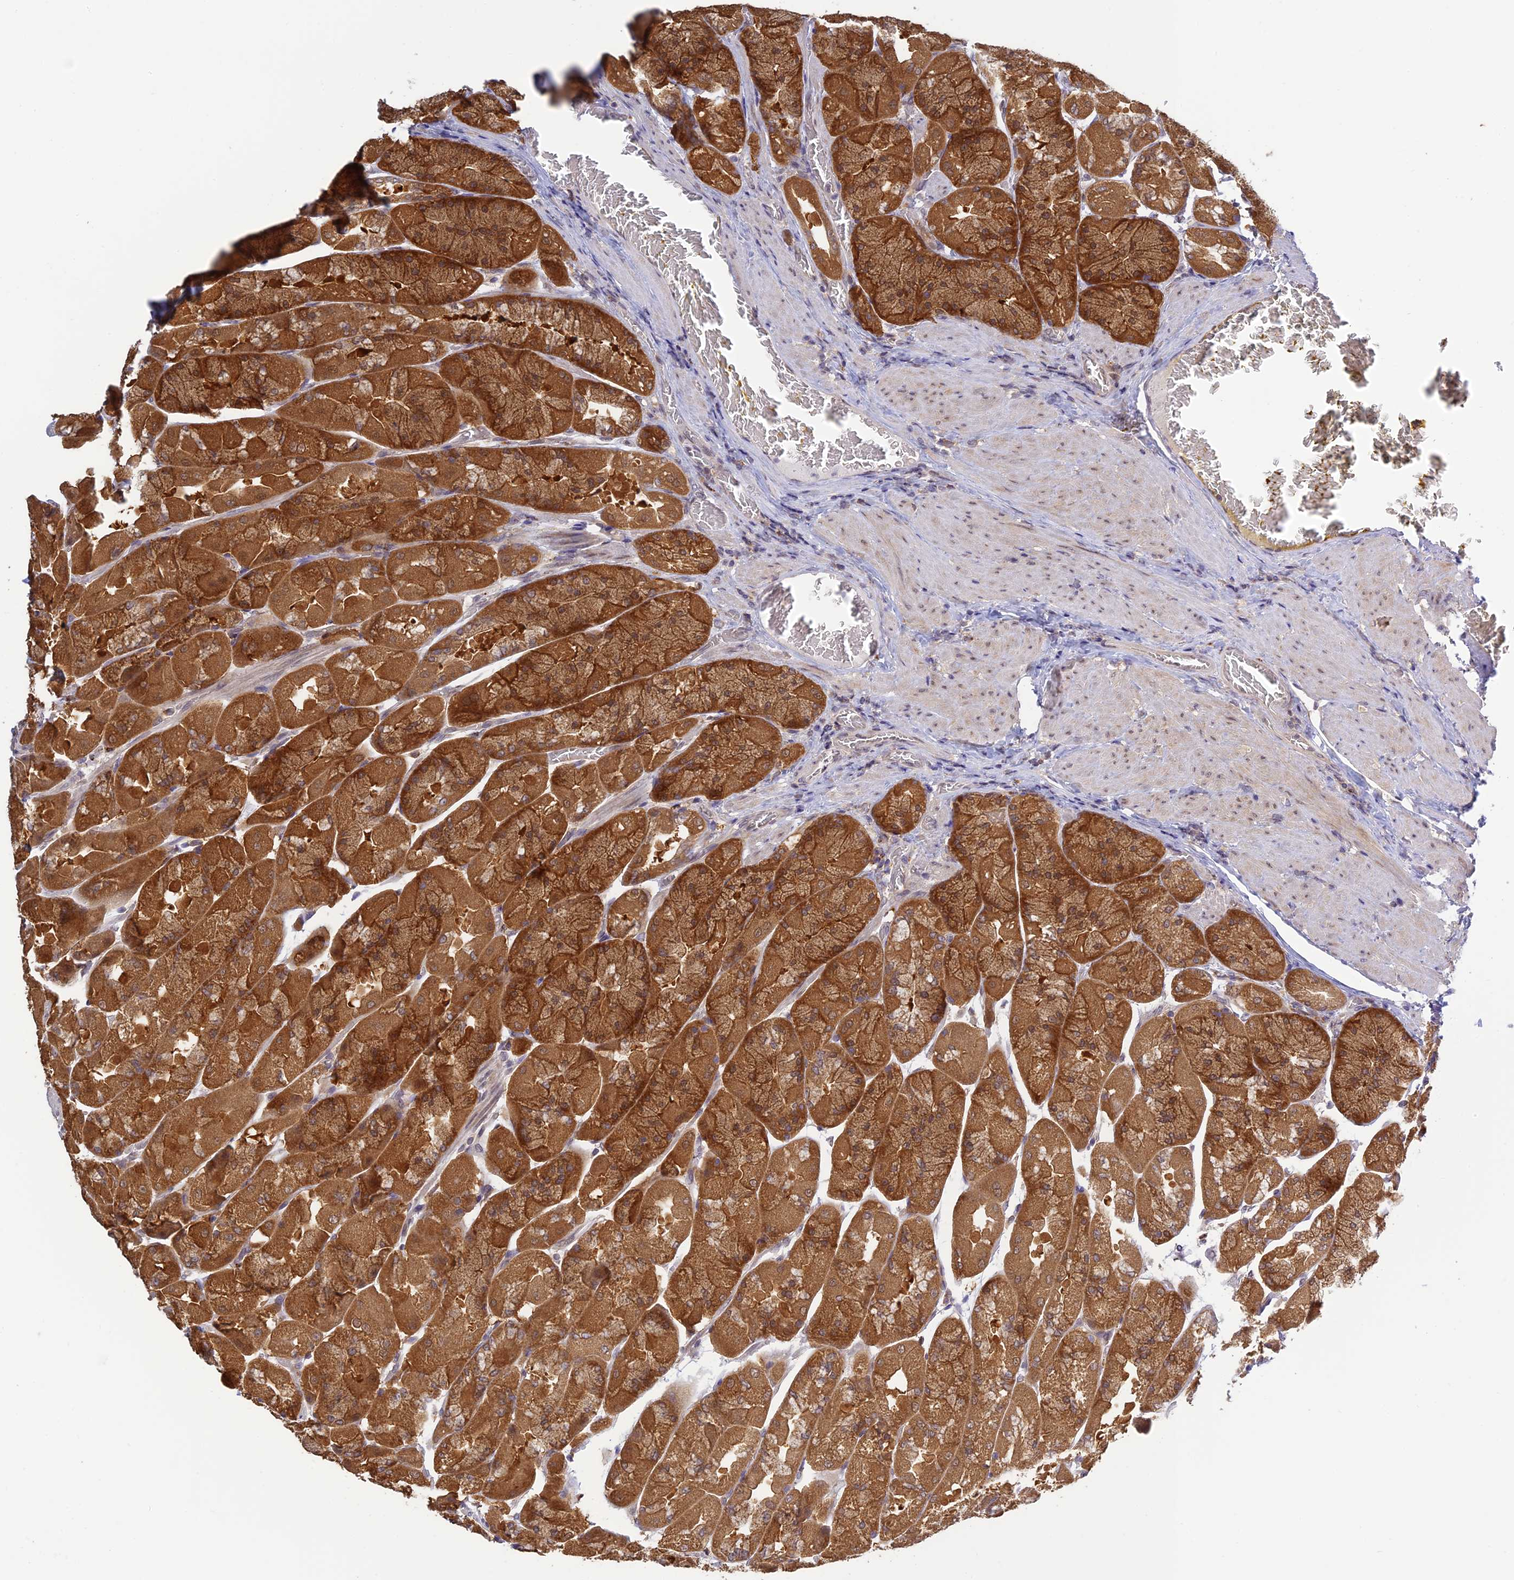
{"staining": {"intensity": "strong", "quantity": ">75%", "location": "cytoplasmic/membranous,nuclear"}, "tissue": "stomach", "cell_type": "Glandular cells", "image_type": "normal", "snomed": [{"axis": "morphology", "description": "Normal tissue, NOS"}, {"axis": "topography", "description": "Stomach"}], "caption": "This photomicrograph reveals immunohistochemistry (IHC) staining of benign stomach, with high strong cytoplasmic/membranous,nuclear staining in approximately >75% of glandular cells.", "gene": "SKIC8", "patient": {"sex": "female", "age": 61}}